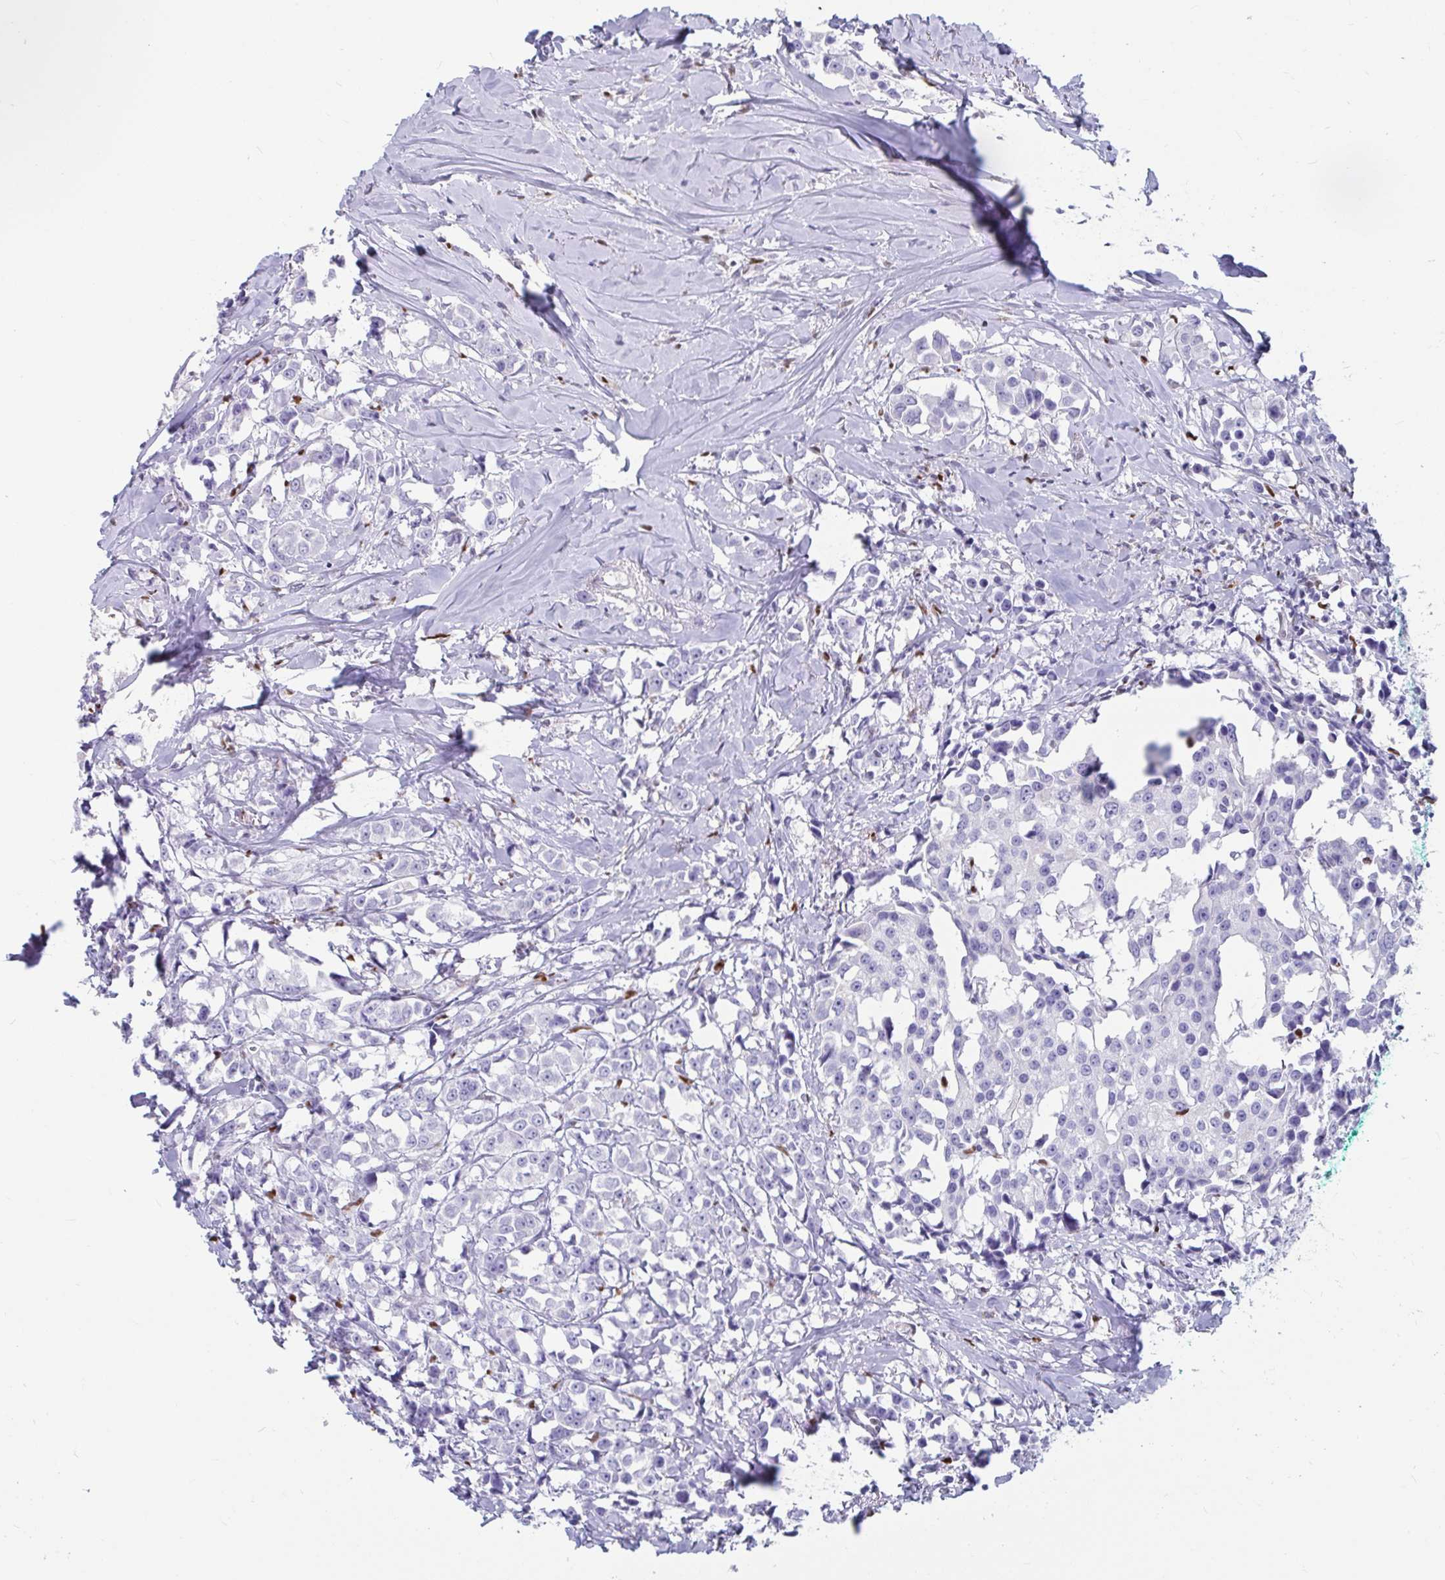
{"staining": {"intensity": "negative", "quantity": "none", "location": "none"}, "tissue": "breast cancer", "cell_type": "Tumor cells", "image_type": "cancer", "snomed": [{"axis": "morphology", "description": "Duct carcinoma"}, {"axis": "topography", "description": "Breast"}], "caption": "A high-resolution image shows immunohistochemistry staining of breast intraductal carcinoma, which reveals no significant staining in tumor cells. (DAB (3,3'-diaminobenzidine) immunohistochemistry, high magnification).", "gene": "ZNF586", "patient": {"sex": "female", "age": 80}}